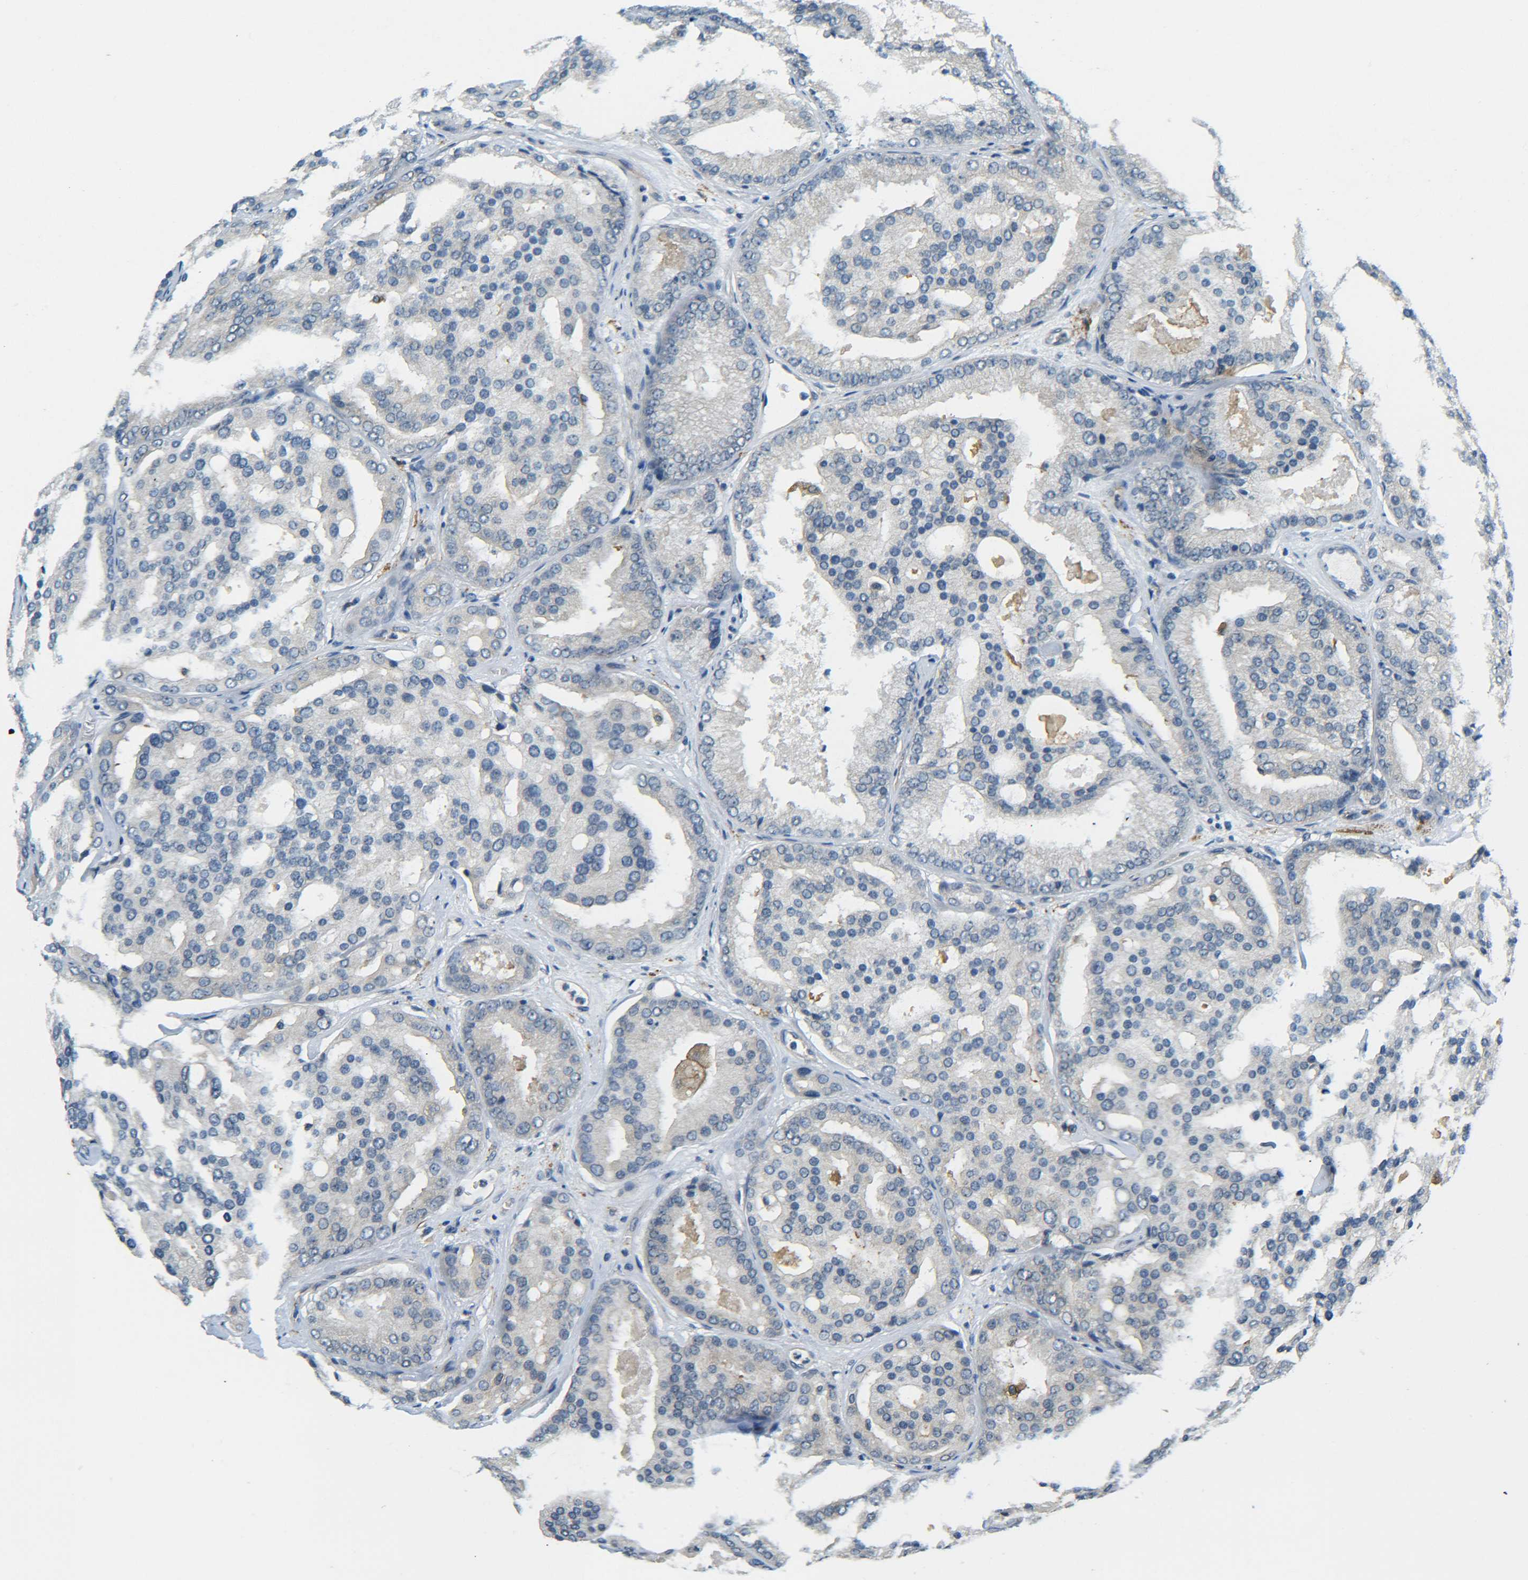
{"staining": {"intensity": "weak", "quantity": "<25%", "location": "cytoplasmic/membranous"}, "tissue": "prostate cancer", "cell_type": "Tumor cells", "image_type": "cancer", "snomed": [{"axis": "morphology", "description": "Adenocarcinoma, High grade"}, {"axis": "topography", "description": "Prostate"}], "caption": "Human prostate cancer (high-grade adenocarcinoma) stained for a protein using immunohistochemistry displays no staining in tumor cells.", "gene": "DAB2", "patient": {"sex": "male", "age": 64}}